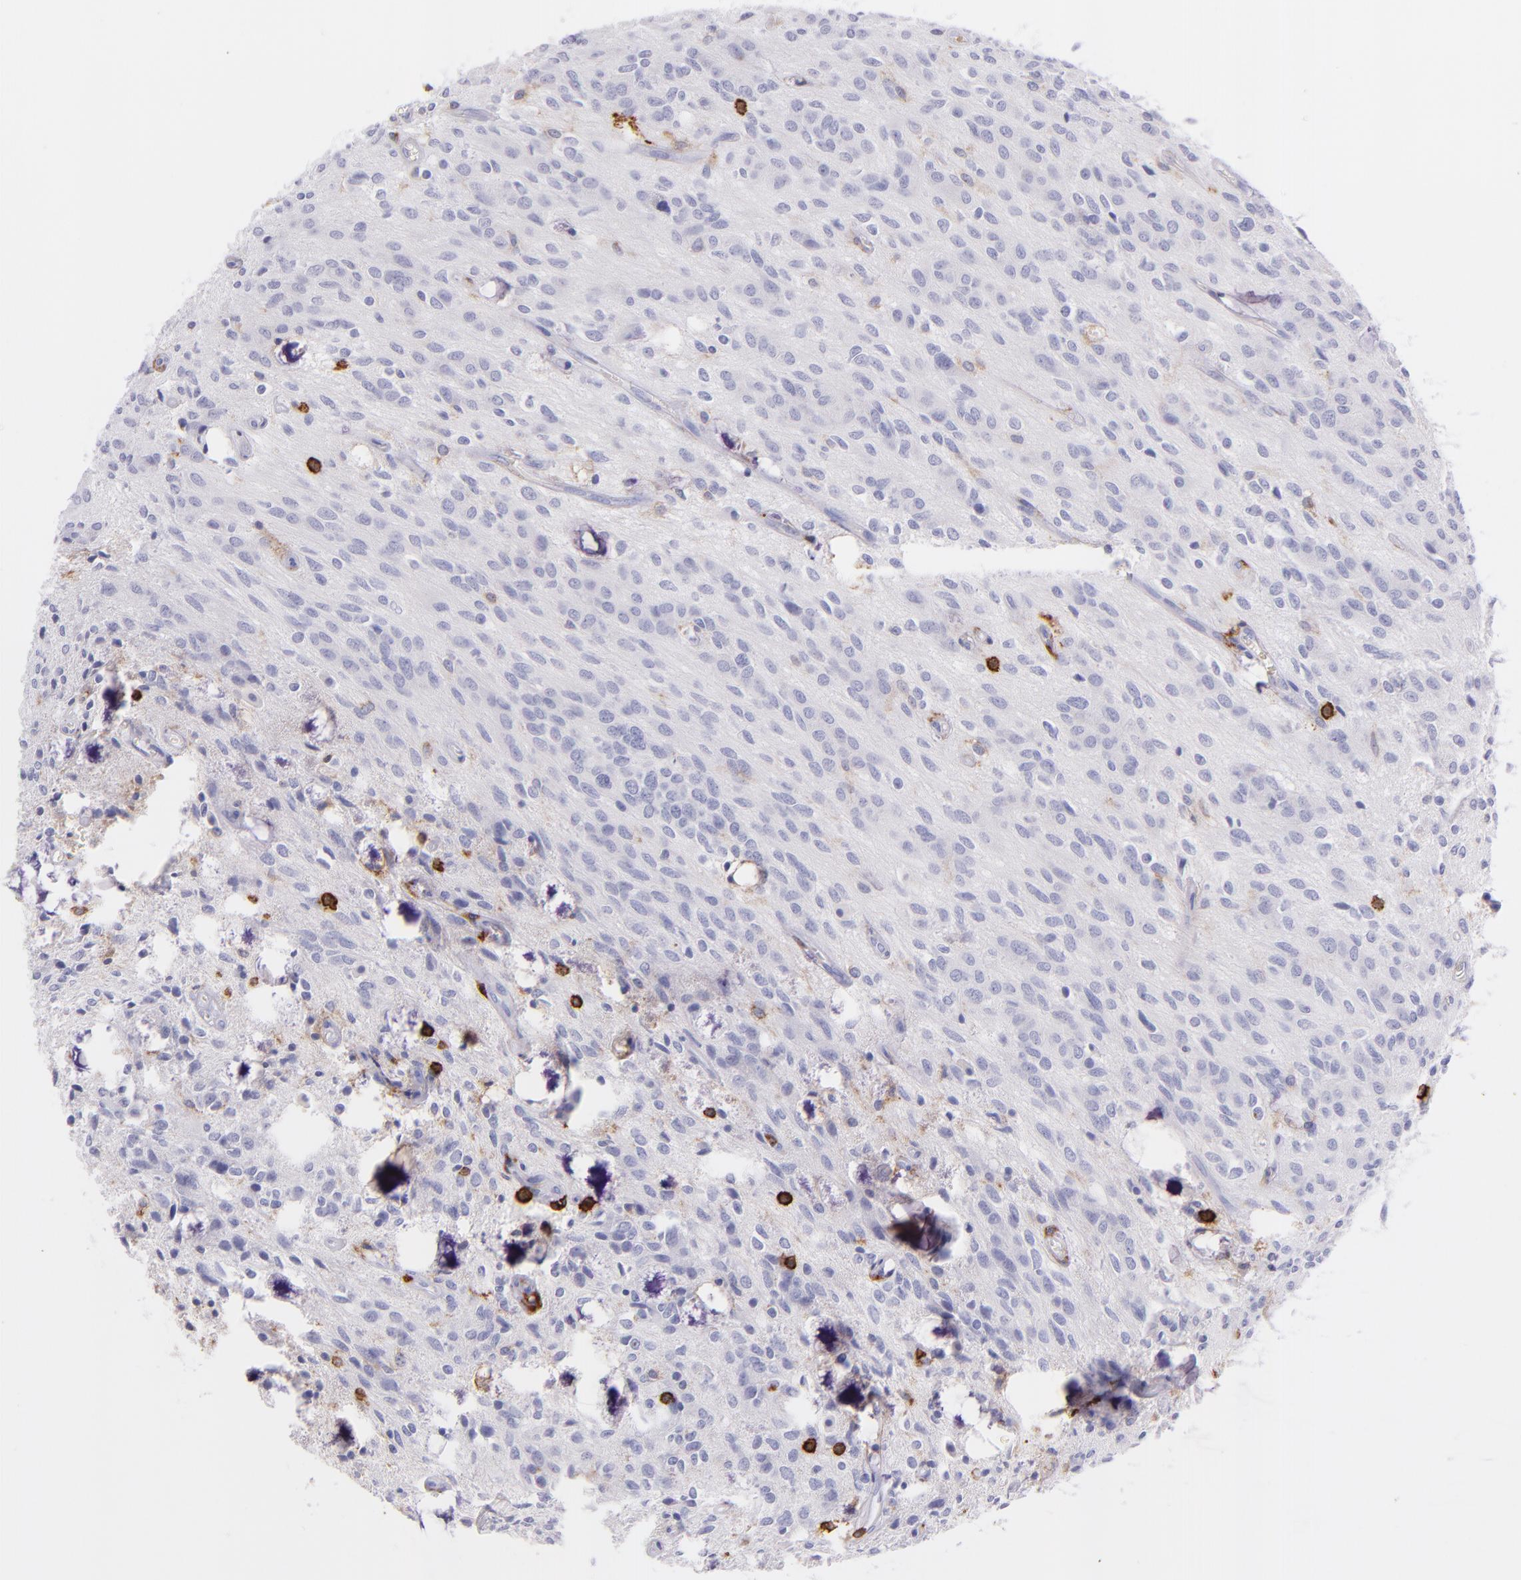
{"staining": {"intensity": "negative", "quantity": "none", "location": "none"}, "tissue": "glioma", "cell_type": "Tumor cells", "image_type": "cancer", "snomed": [{"axis": "morphology", "description": "Glioma, malignant, Low grade"}, {"axis": "topography", "description": "Brain"}], "caption": "Immunohistochemistry of malignant glioma (low-grade) reveals no staining in tumor cells. (IHC, brightfield microscopy, high magnification).", "gene": "SPN", "patient": {"sex": "female", "age": 15}}